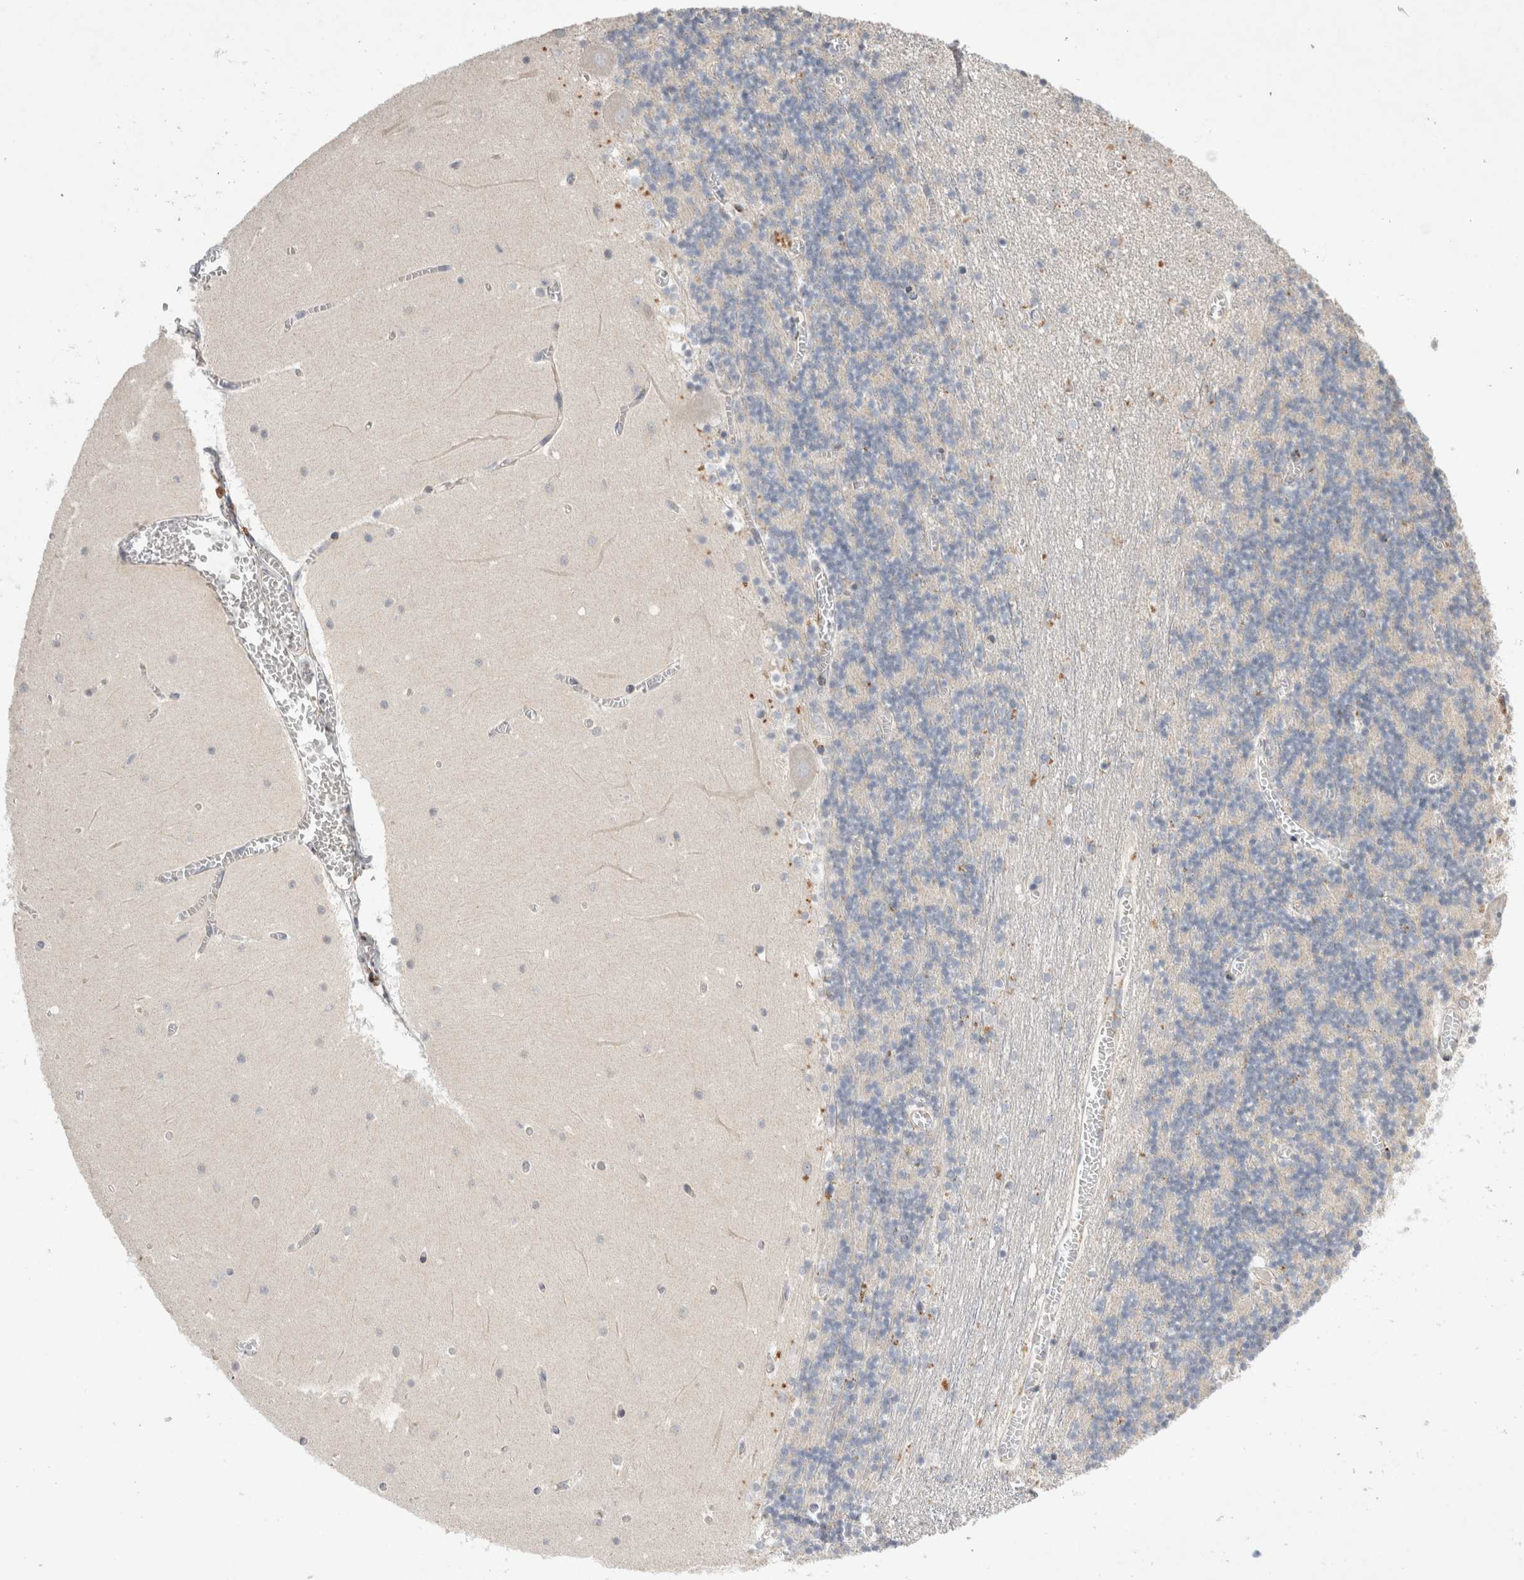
{"staining": {"intensity": "negative", "quantity": "none", "location": "none"}, "tissue": "cerebellum", "cell_type": "Cells in granular layer", "image_type": "normal", "snomed": [{"axis": "morphology", "description": "Normal tissue, NOS"}, {"axis": "topography", "description": "Cerebellum"}], "caption": "High power microscopy histopathology image of an immunohistochemistry micrograph of benign cerebellum, revealing no significant expression in cells in granular layer.", "gene": "TRMT9B", "patient": {"sex": "female", "age": 28}}